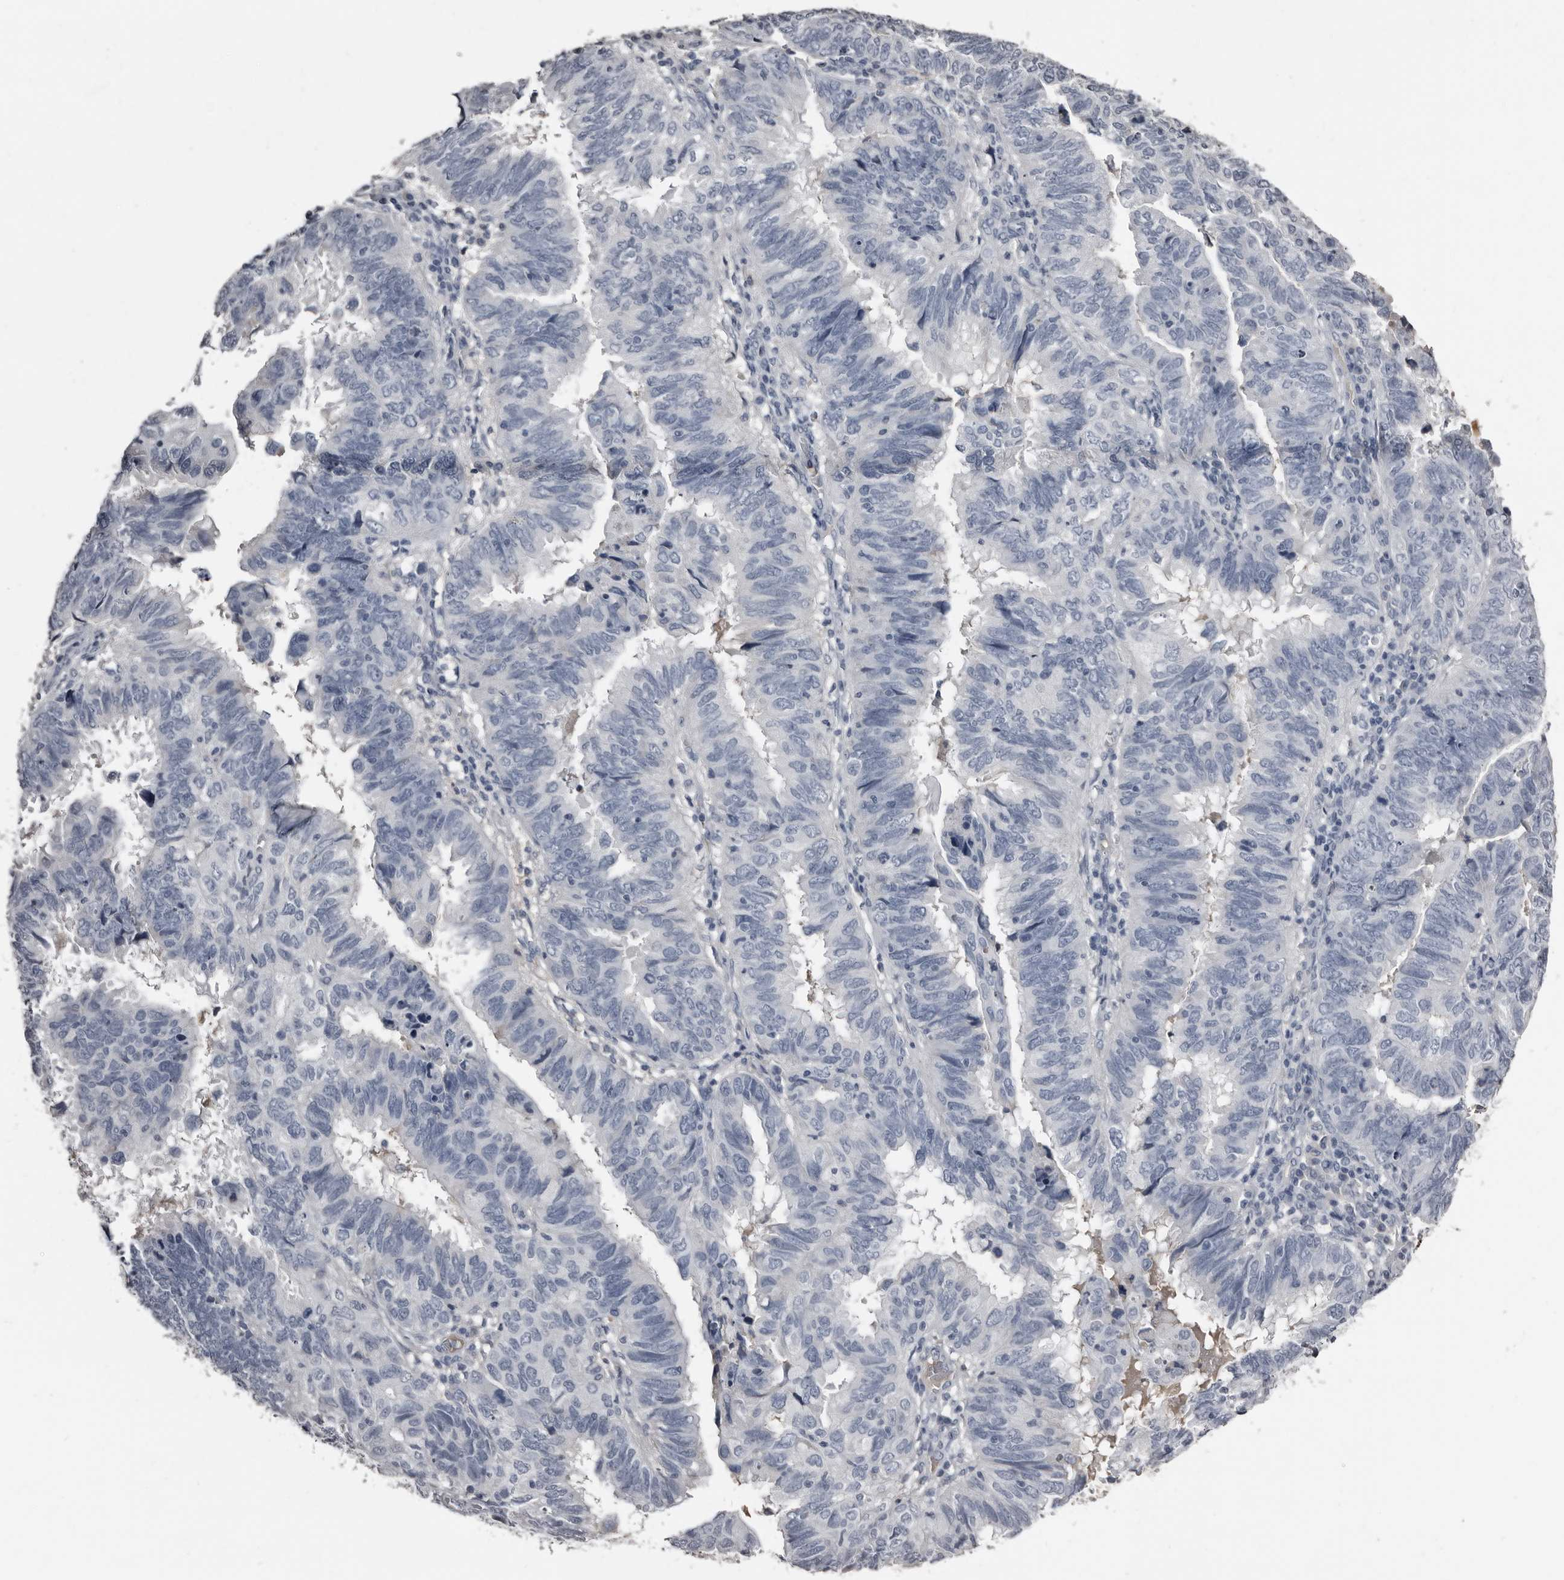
{"staining": {"intensity": "negative", "quantity": "none", "location": "none"}, "tissue": "endometrial cancer", "cell_type": "Tumor cells", "image_type": "cancer", "snomed": [{"axis": "morphology", "description": "Adenocarcinoma, NOS"}, {"axis": "topography", "description": "Uterus"}], "caption": "Human endometrial cancer stained for a protein using IHC displays no positivity in tumor cells.", "gene": "GREB1", "patient": {"sex": "female", "age": 77}}